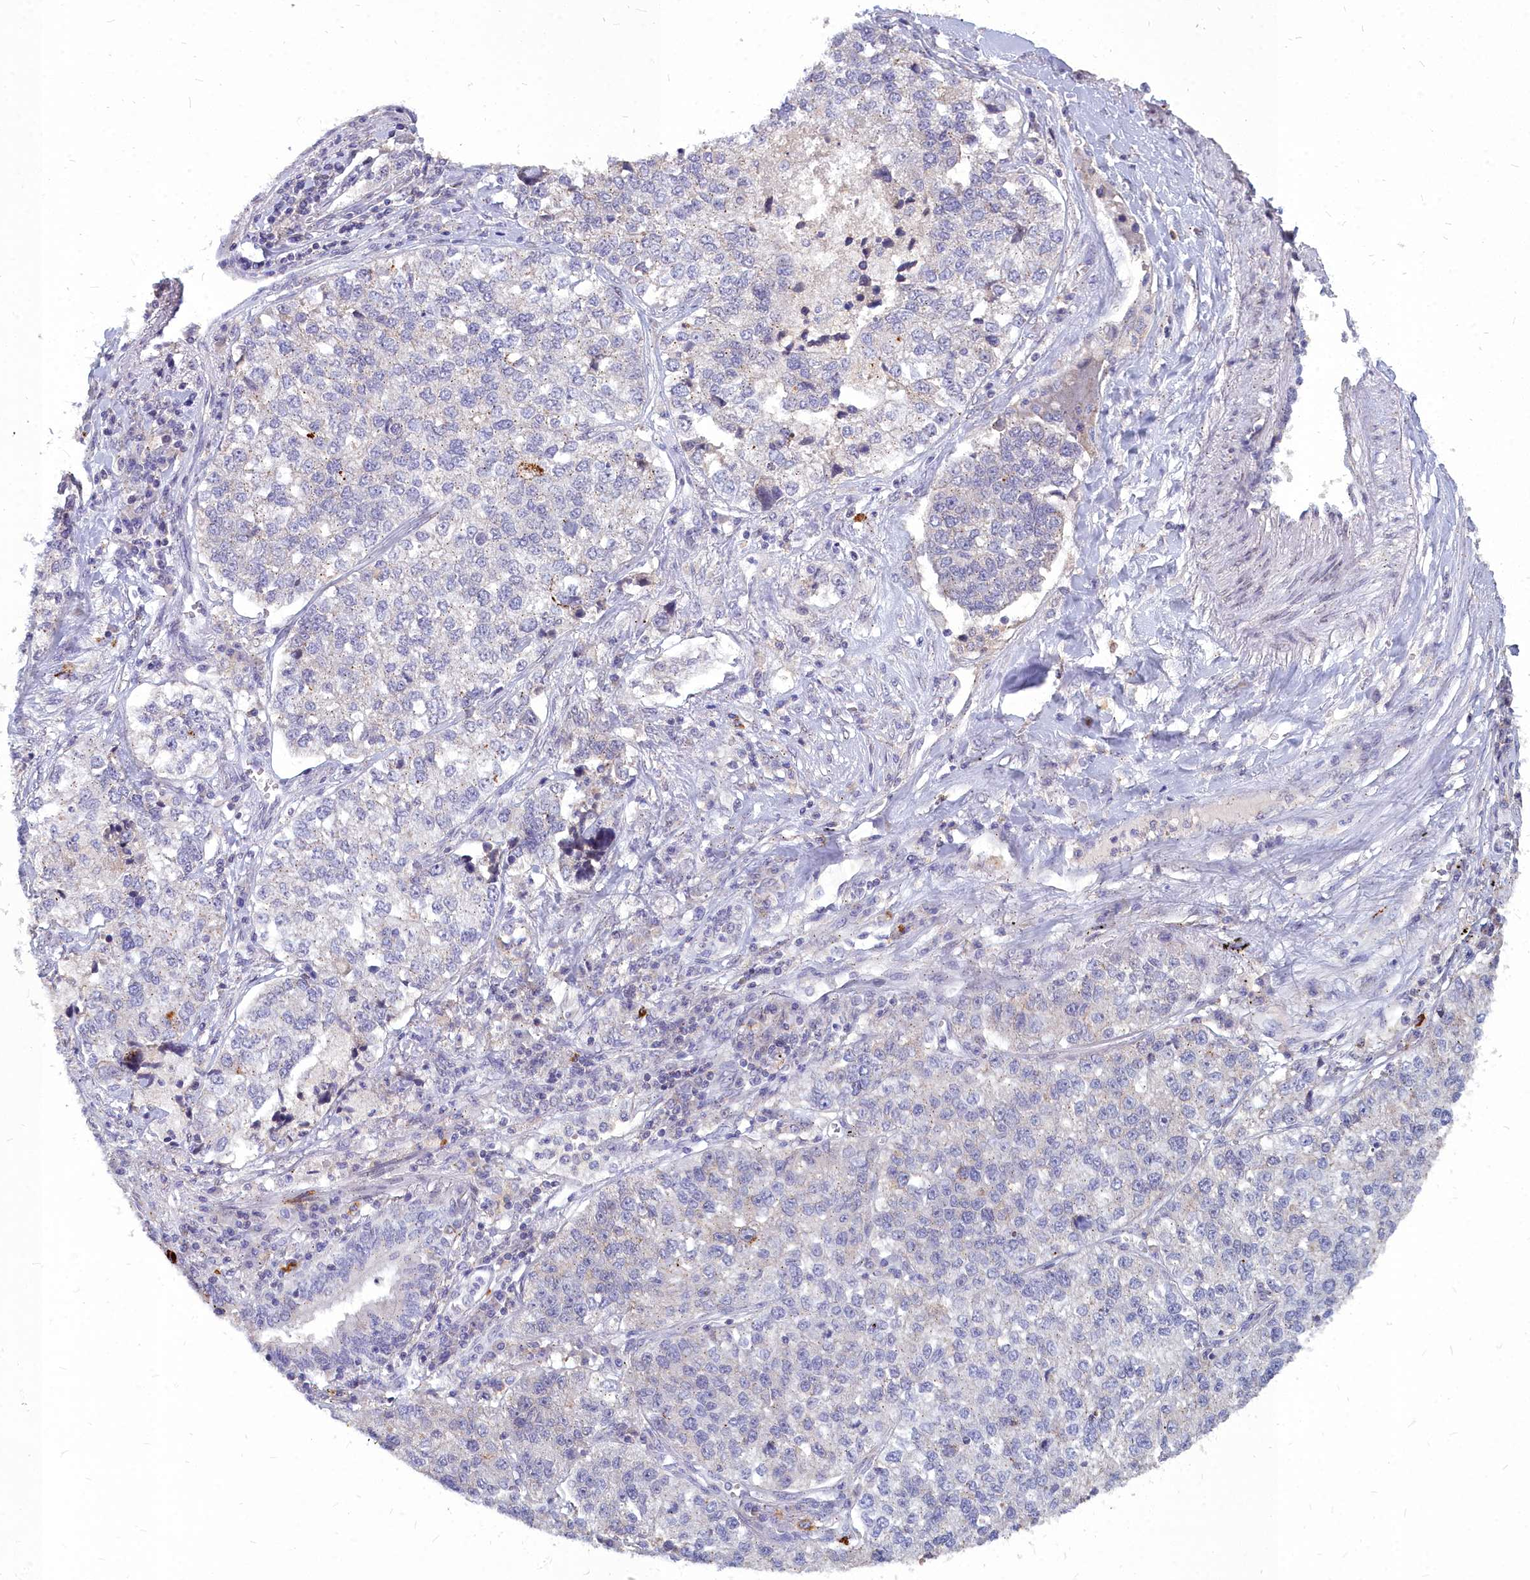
{"staining": {"intensity": "negative", "quantity": "none", "location": "none"}, "tissue": "lung cancer", "cell_type": "Tumor cells", "image_type": "cancer", "snomed": [{"axis": "morphology", "description": "Adenocarcinoma, NOS"}, {"axis": "topography", "description": "Lung"}], "caption": "The micrograph displays no significant staining in tumor cells of lung cancer (adenocarcinoma). (Brightfield microscopy of DAB (3,3'-diaminobenzidine) immunohistochemistry (IHC) at high magnification).", "gene": "NOXA1", "patient": {"sex": "male", "age": 49}}